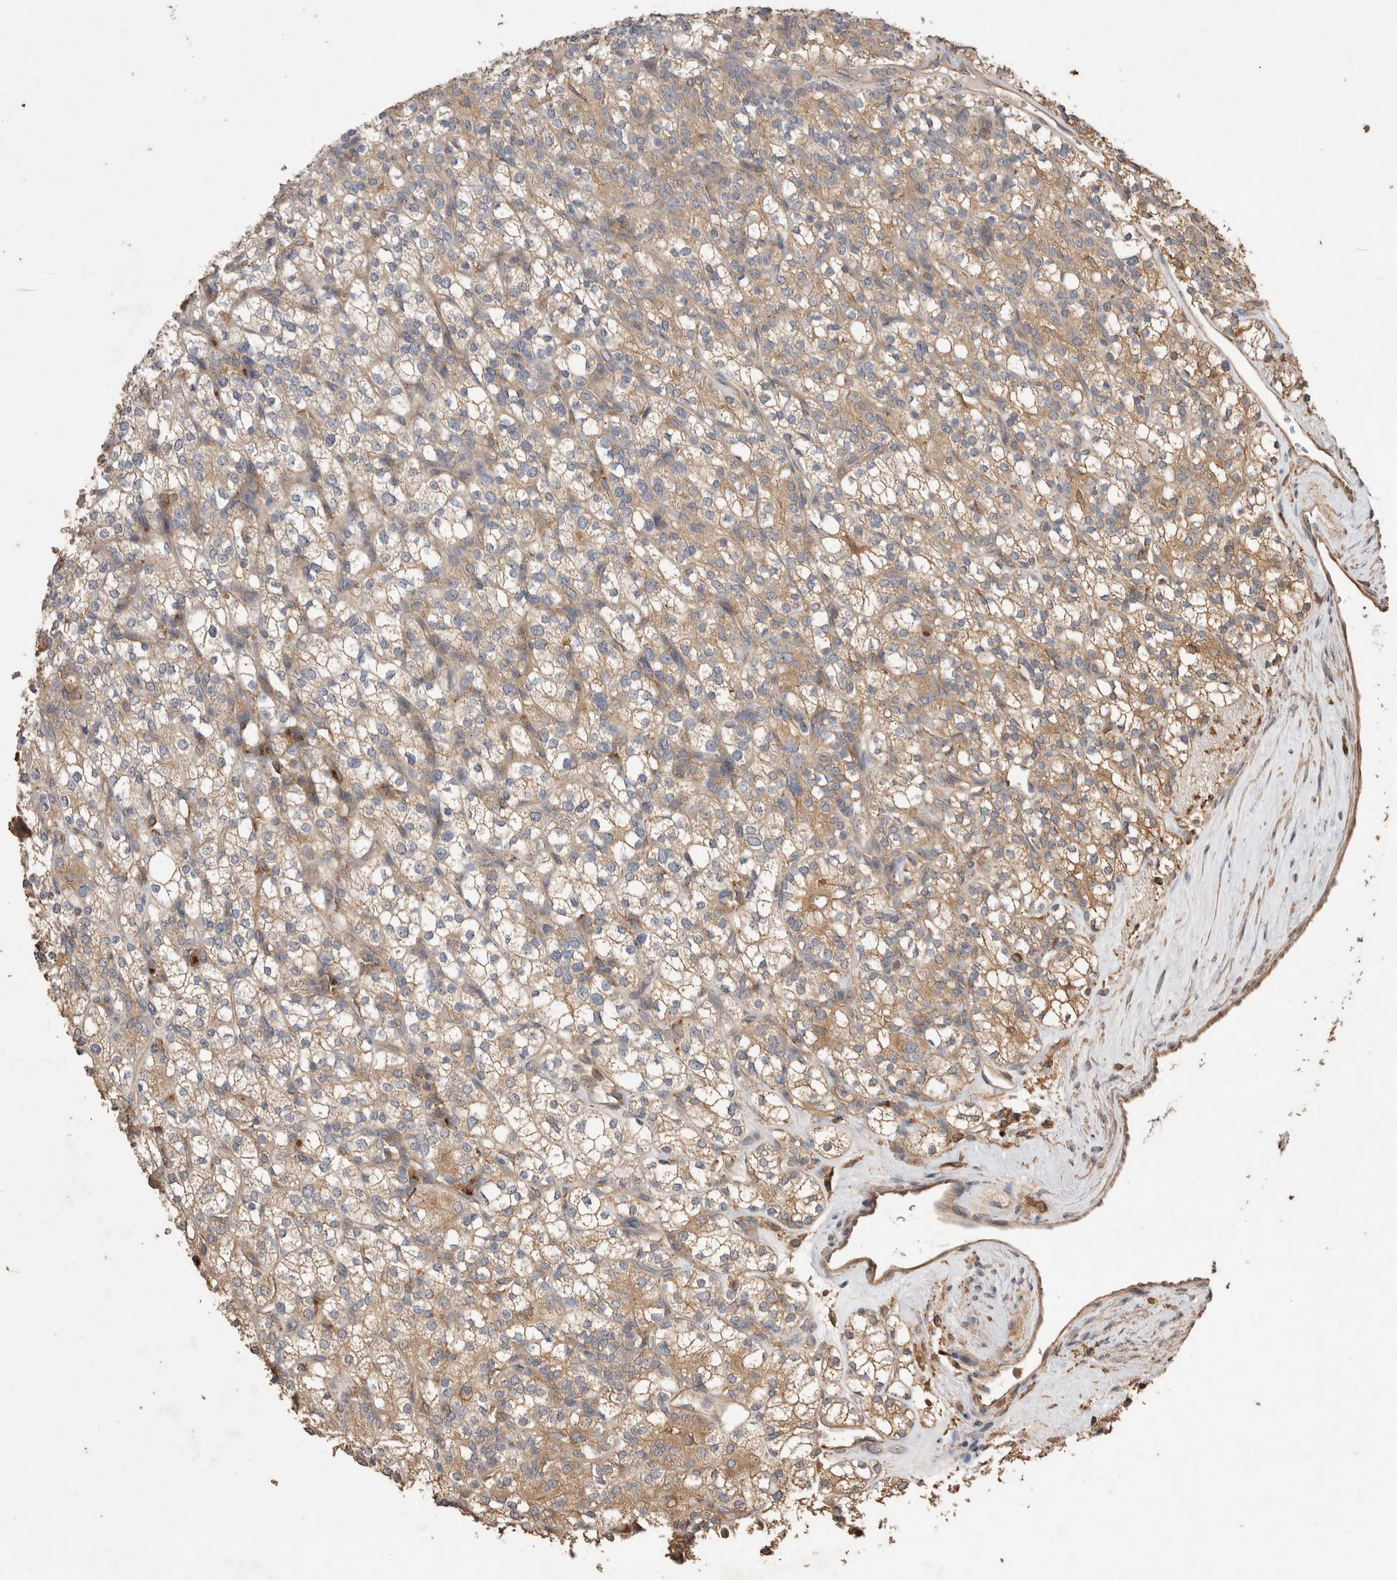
{"staining": {"intensity": "weak", "quantity": ">75%", "location": "cytoplasmic/membranous"}, "tissue": "renal cancer", "cell_type": "Tumor cells", "image_type": "cancer", "snomed": [{"axis": "morphology", "description": "Adenocarcinoma, NOS"}, {"axis": "topography", "description": "Kidney"}], "caption": "Protein analysis of renal cancer (adenocarcinoma) tissue shows weak cytoplasmic/membranous positivity in approximately >75% of tumor cells.", "gene": "SNX31", "patient": {"sex": "male", "age": 77}}